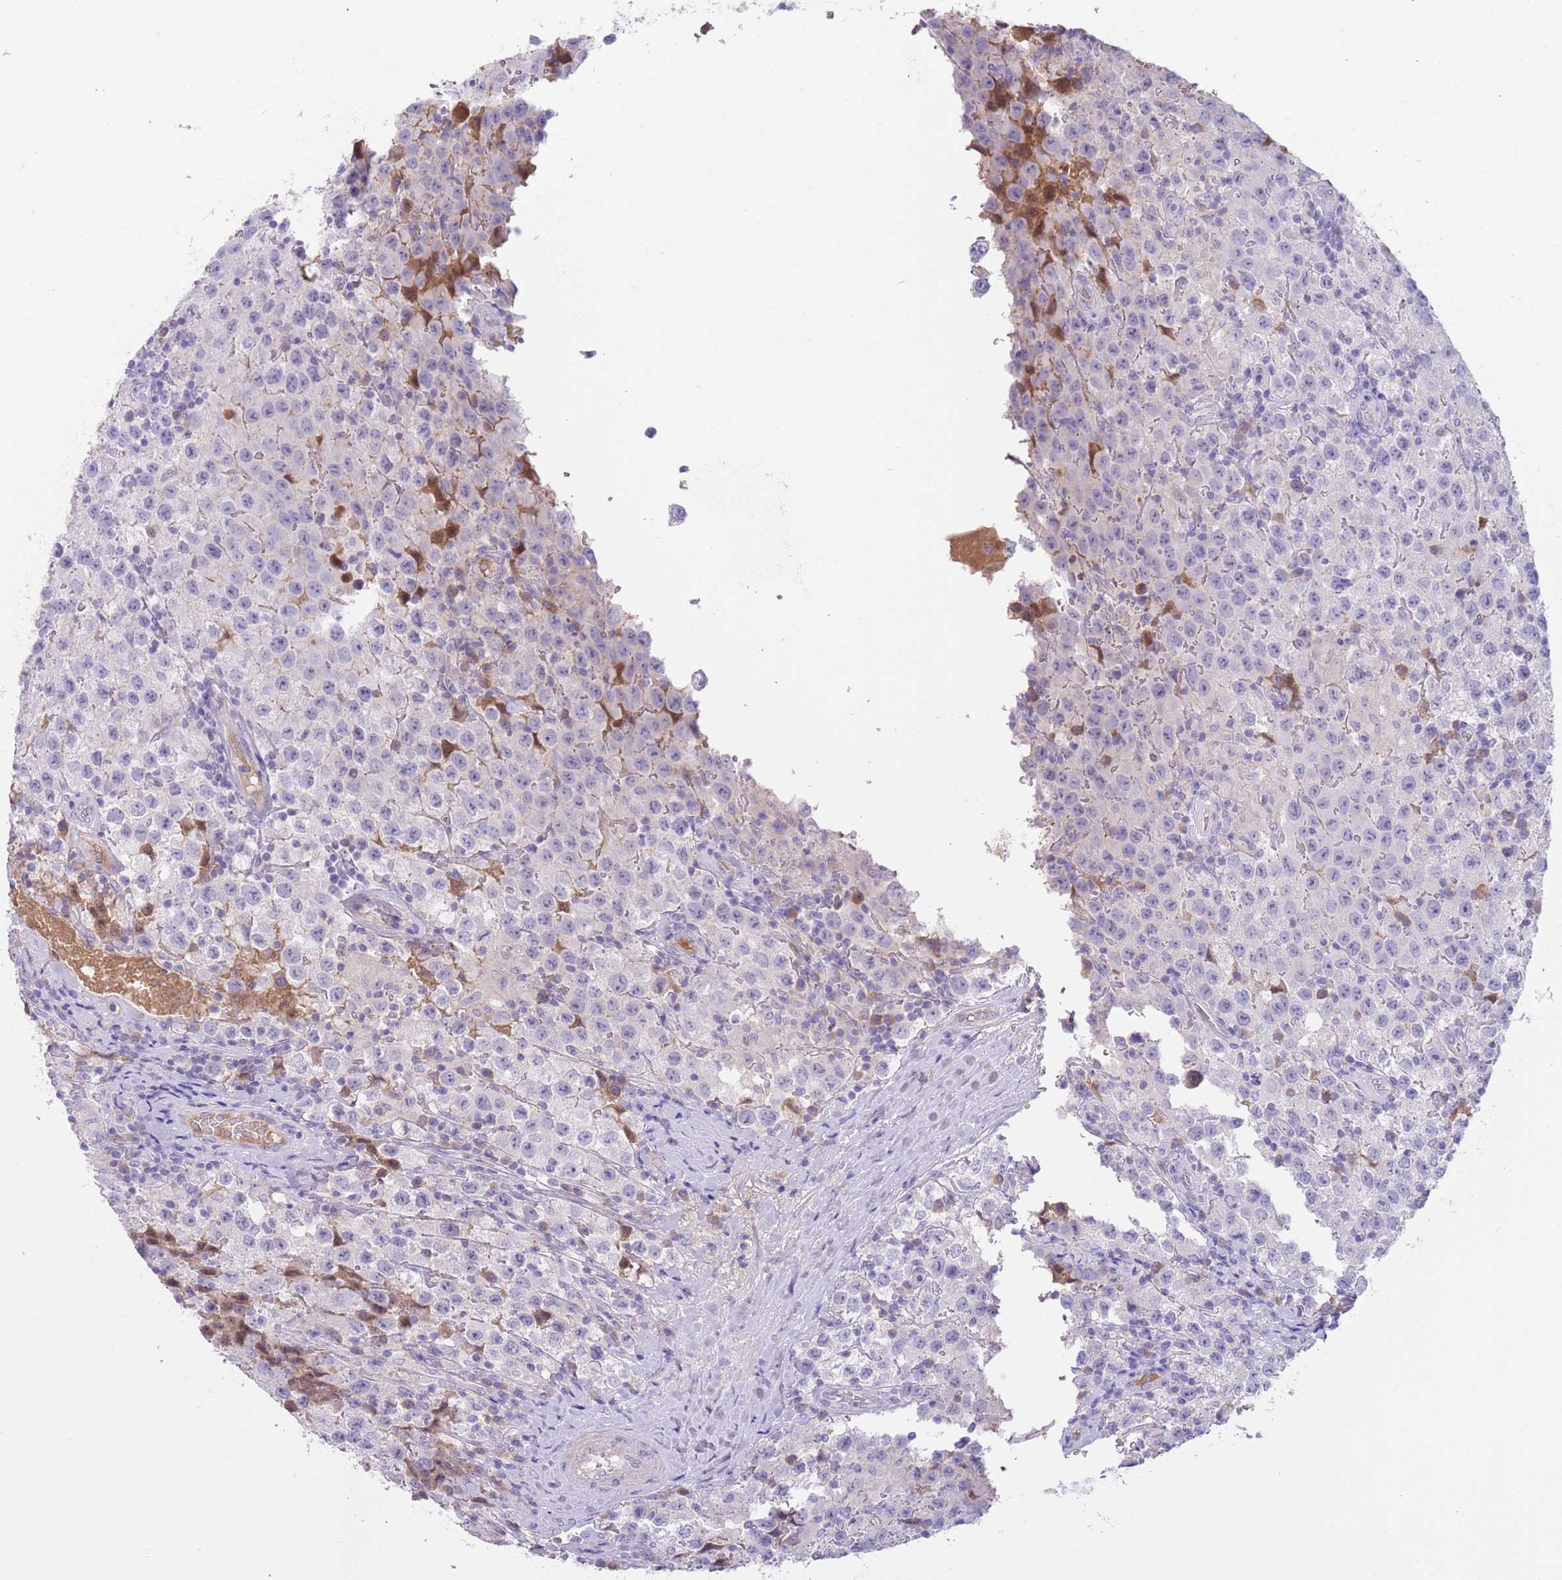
{"staining": {"intensity": "negative", "quantity": "none", "location": "none"}, "tissue": "testis cancer", "cell_type": "Tumor cells", "image_type": "cancer", "snomed": [{"axis": "morphology", "description": "Seminoma, NOS"}, {"axis": "morphology", "description": "Carcinoma, Embryonal, NOS"}, {"axis": "topography", "description": "Testis"}], "caption": "A high-resolution micrograph shows IHC staining of testis cancer, which shows no significant positivity in tumor cells. The staining is performed using DAB brown chromogen with nuclei counter-stained in using hematoxylin.", "gene": "IGFL4", "patient": {"sex": "male", "age": 41}}